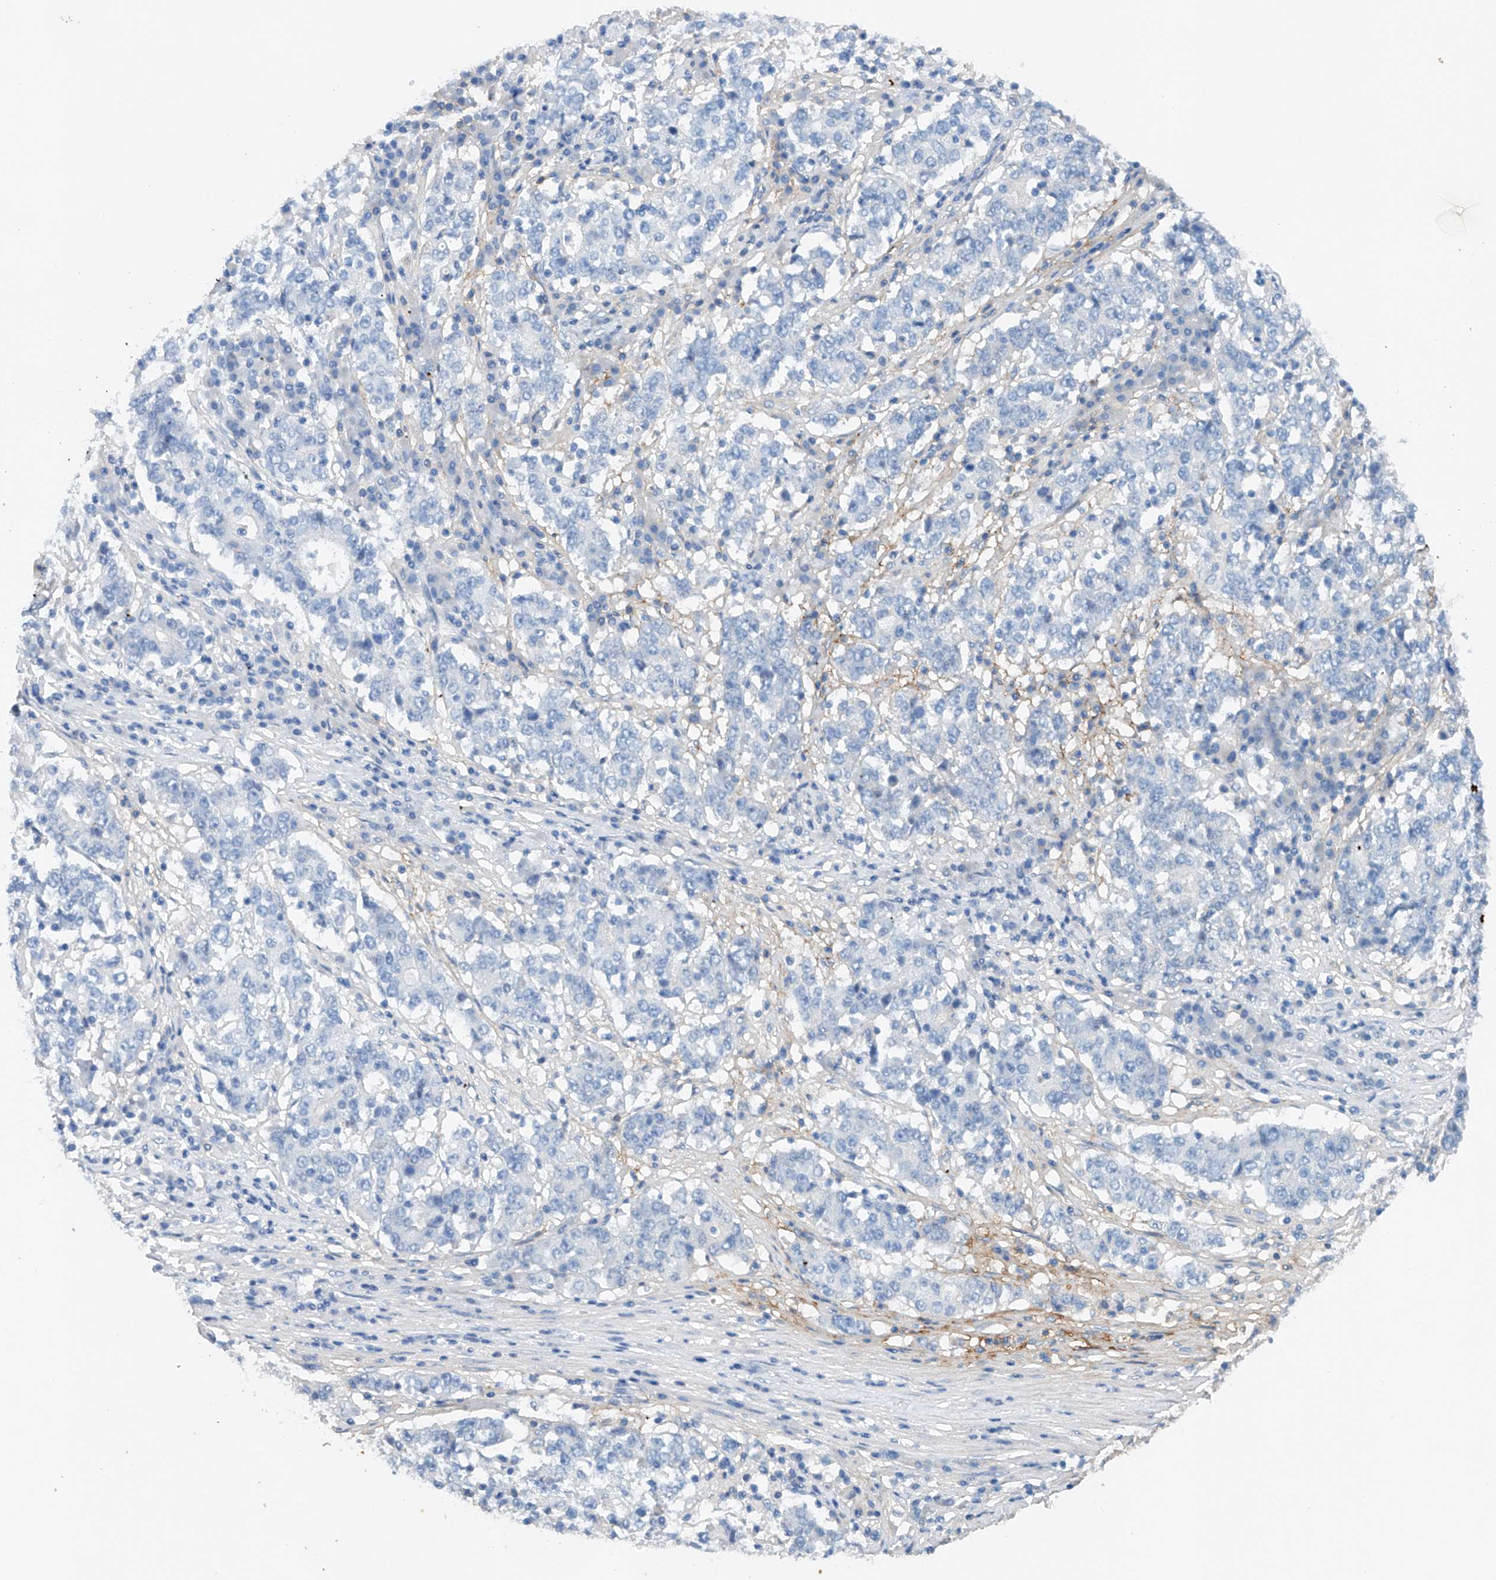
{"staining": {"intensity": "negative", "quantity": "none", "location": "none"}, "tissue": "stomach cancer", "cell_type": "Tumor cells", "image_type": "cancer", "snomed": [{"axis": "morphology", "description": "Adenocarcinoma, NOS"}, {"axis": "topography", "description": "Stomach"}], "caption": "Immunohistochemical staining of human stomach adenocarcinoma exhibits no significant staining in tumor cells.", "gene": "CEP85L", "patient": {"sex": "male", "age": 59}}